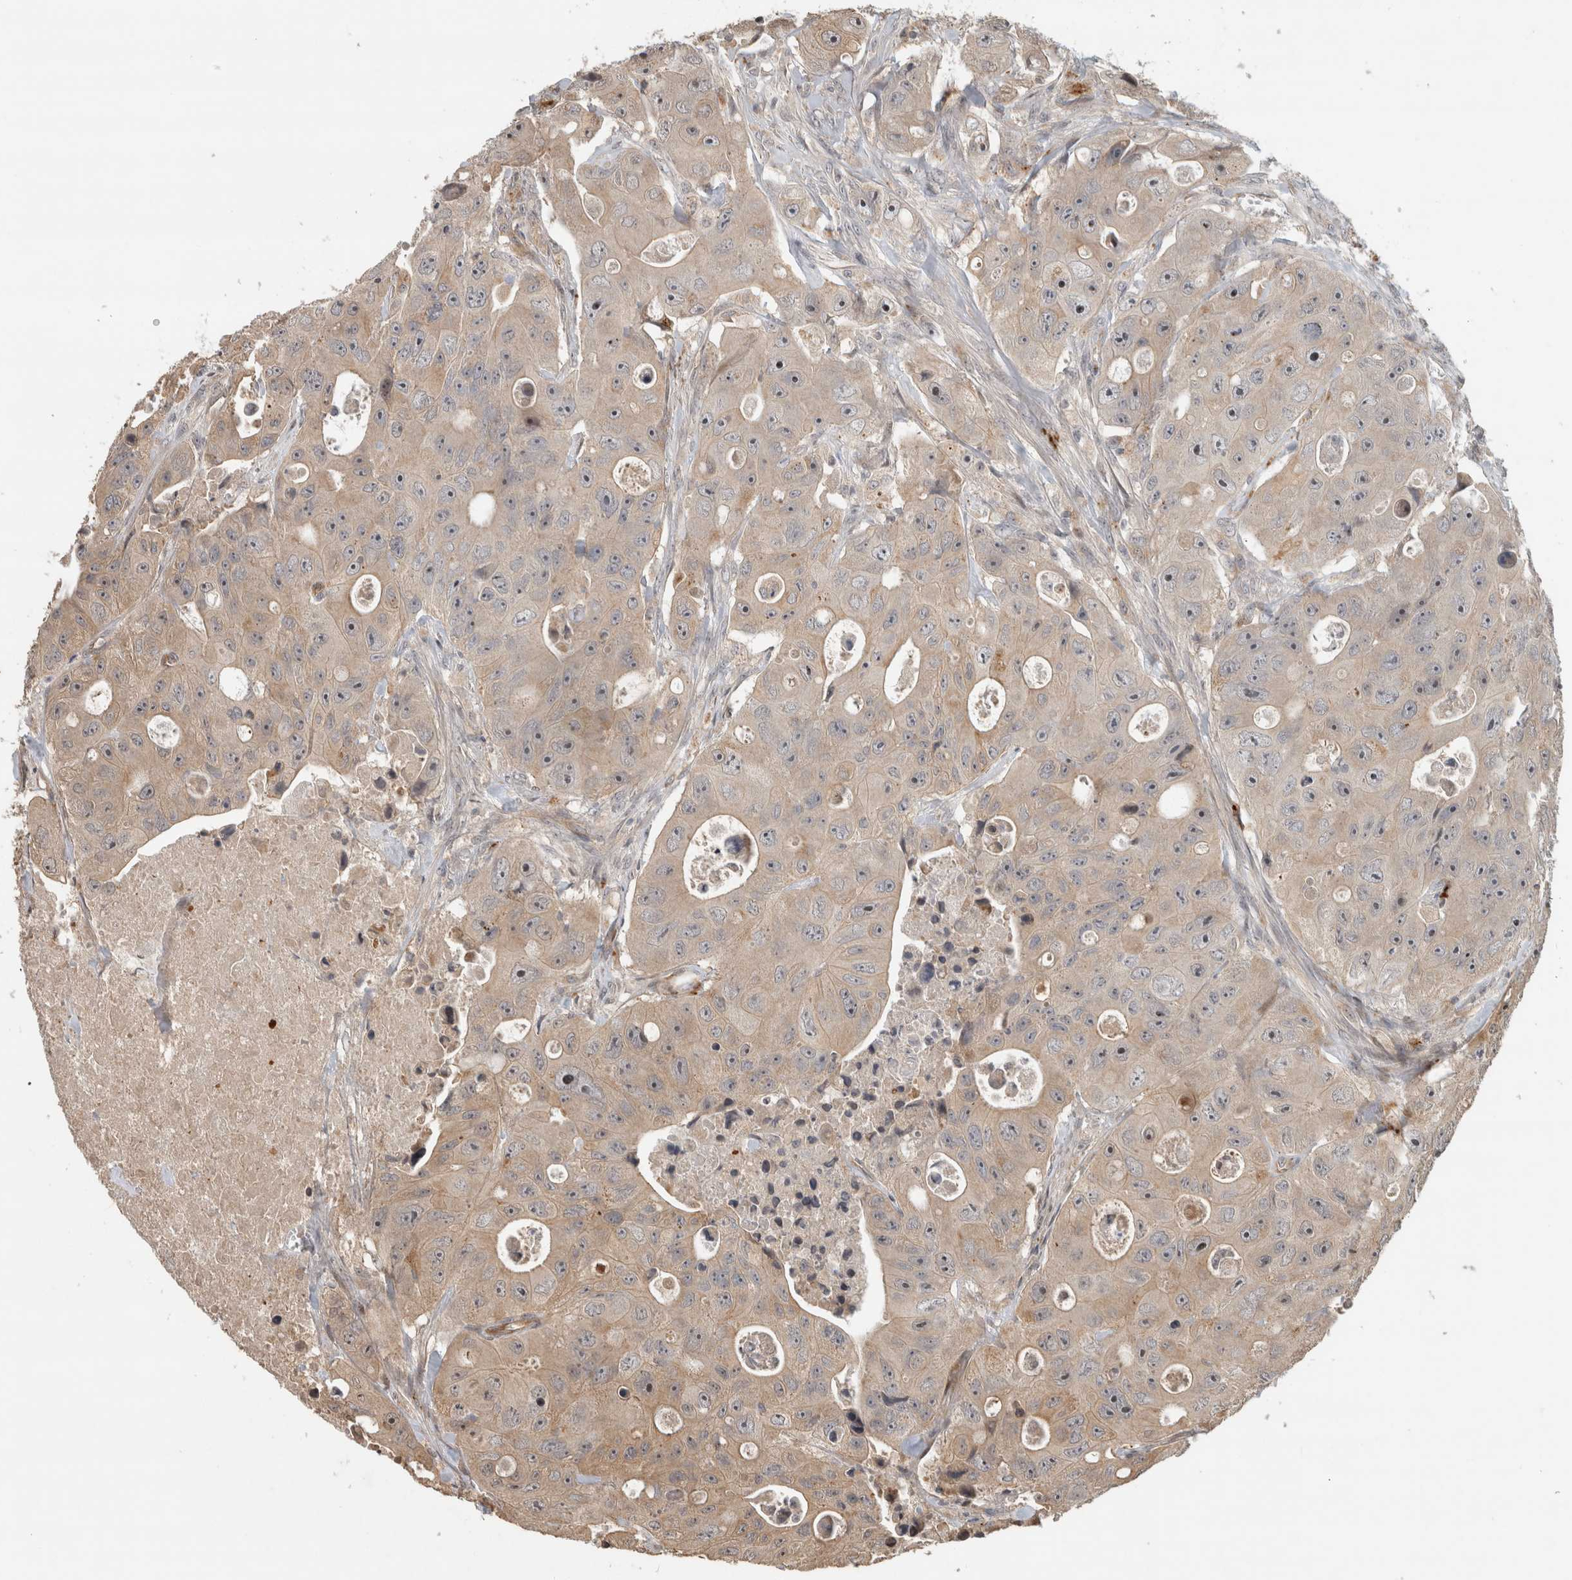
{"staining": {"intensity": "weak", "quantity": "25%-75%", "location": "cytoplasmic/membranous"}, "tissue": "colorectal cancer", "cell_type": "Tumor cells", "image_type": "cancer", "snomed": [{"axis": "morphology", "description": "Adenocarcinoma, NOS"}, {"axis": "topography", "description": "Colon"}], "caption": "Immunohistochemistry (IHC) (DAB) staining of human colorectal cancer exhibits weak cytoplasmic/membranous protein expression in approximately 25%-75% of tumor cells. Nuclei are stained in blue.", "gene": "PITPNC1", "patient": {"sex": "female", "age": 46}}